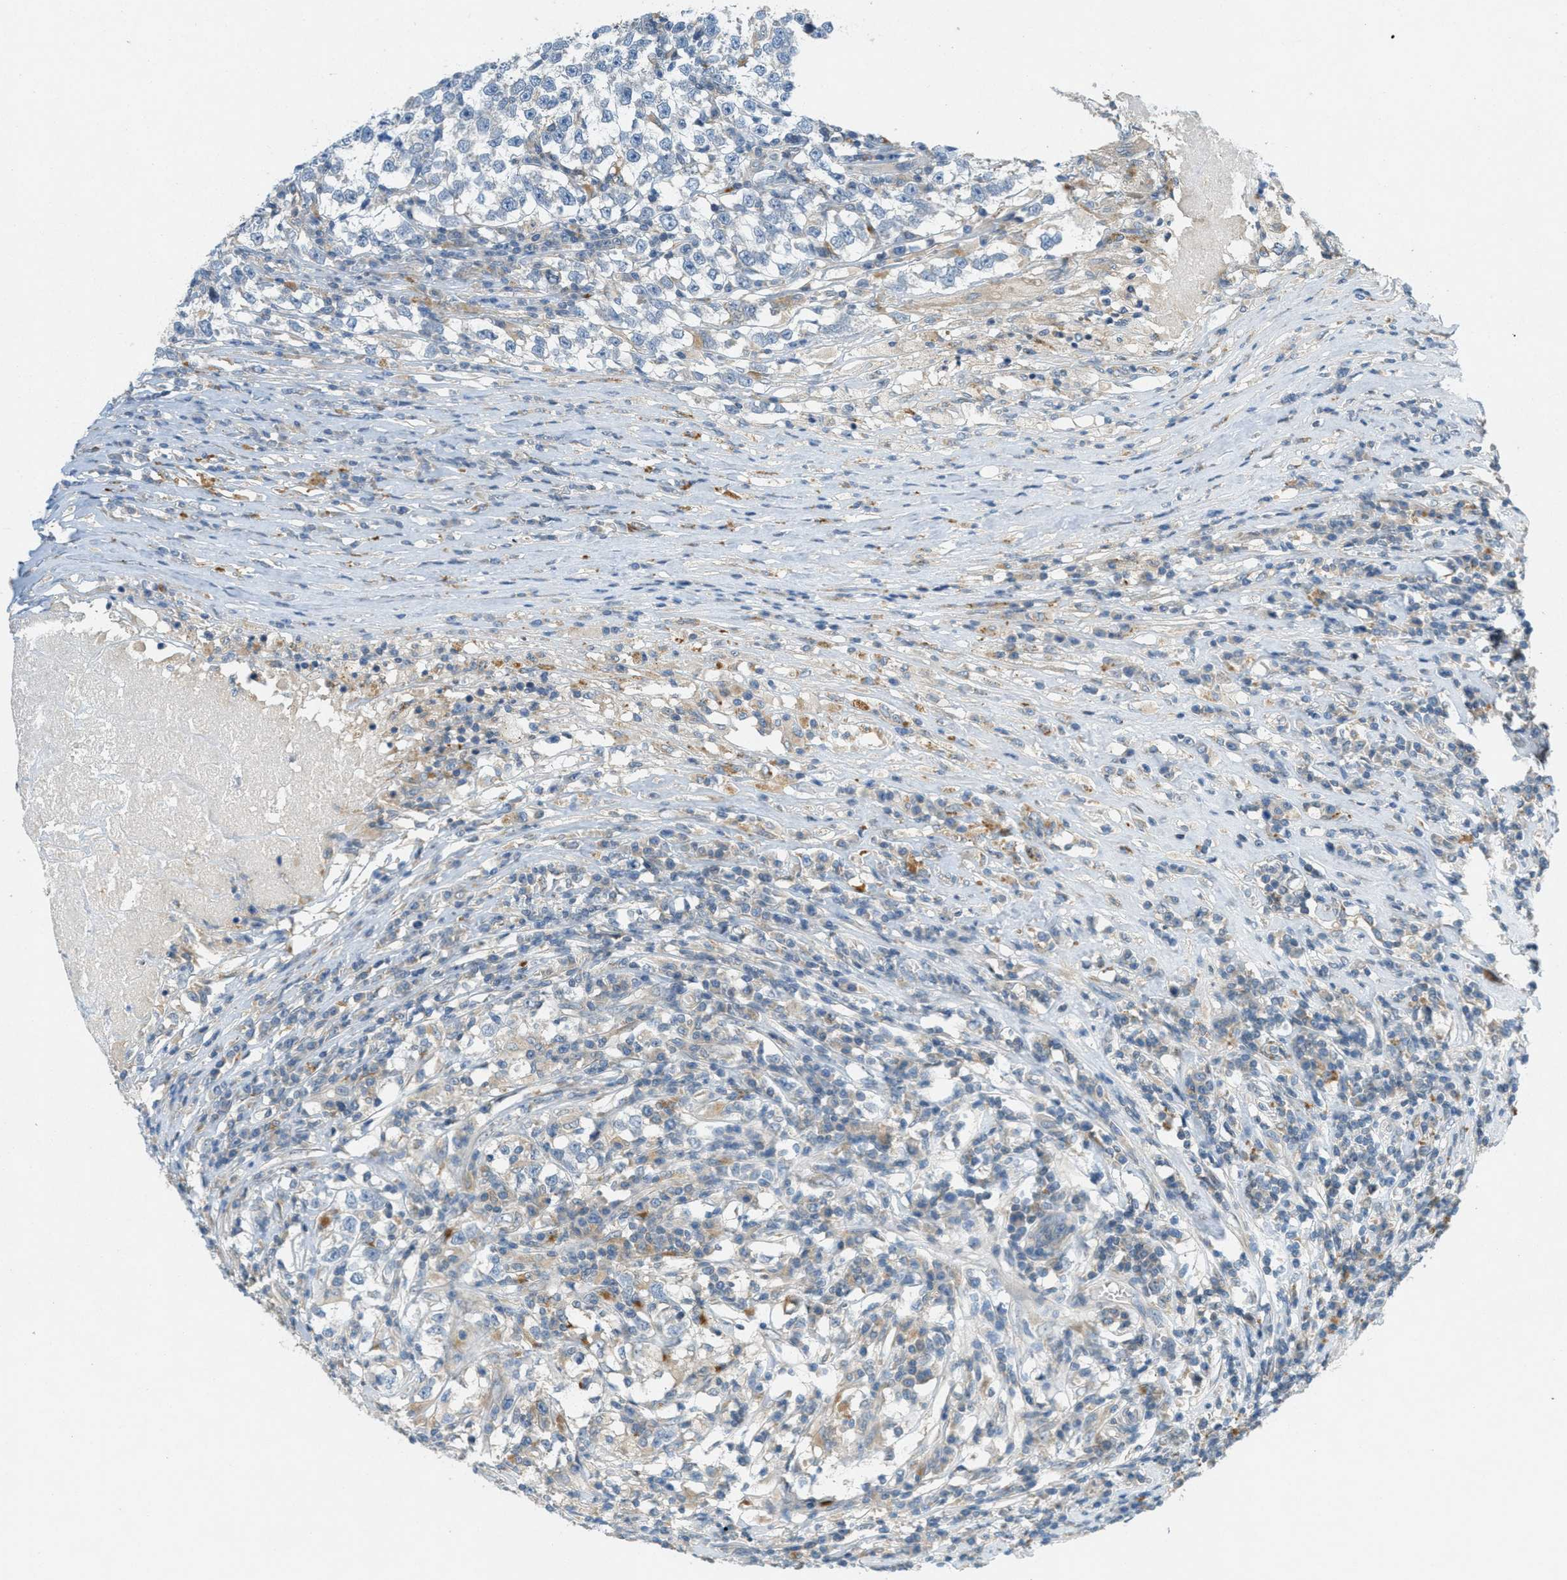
{"staining": {"intensity": "weak", "quantity": "<25%", "location": "cytoplasmic/membranous"}, "tissue": "testis cancer", "cell_type": "Tumor cells", "image_type": "cancer", "snomed": [{"axis": "morphology", "description": "Normal tissue, NOS"}, {"axis": "morphology", "description": "Seminoma, NOS"}, {"axis": "topography", "description": "Testis"}], "caption": "A high-resolution image shows immunohistochemistry staining of testis seminoma, which shows no significant positivity in tumor cells.", "gene": "SIGMAR1", "patient": {"sex": "male", "age": 43}}